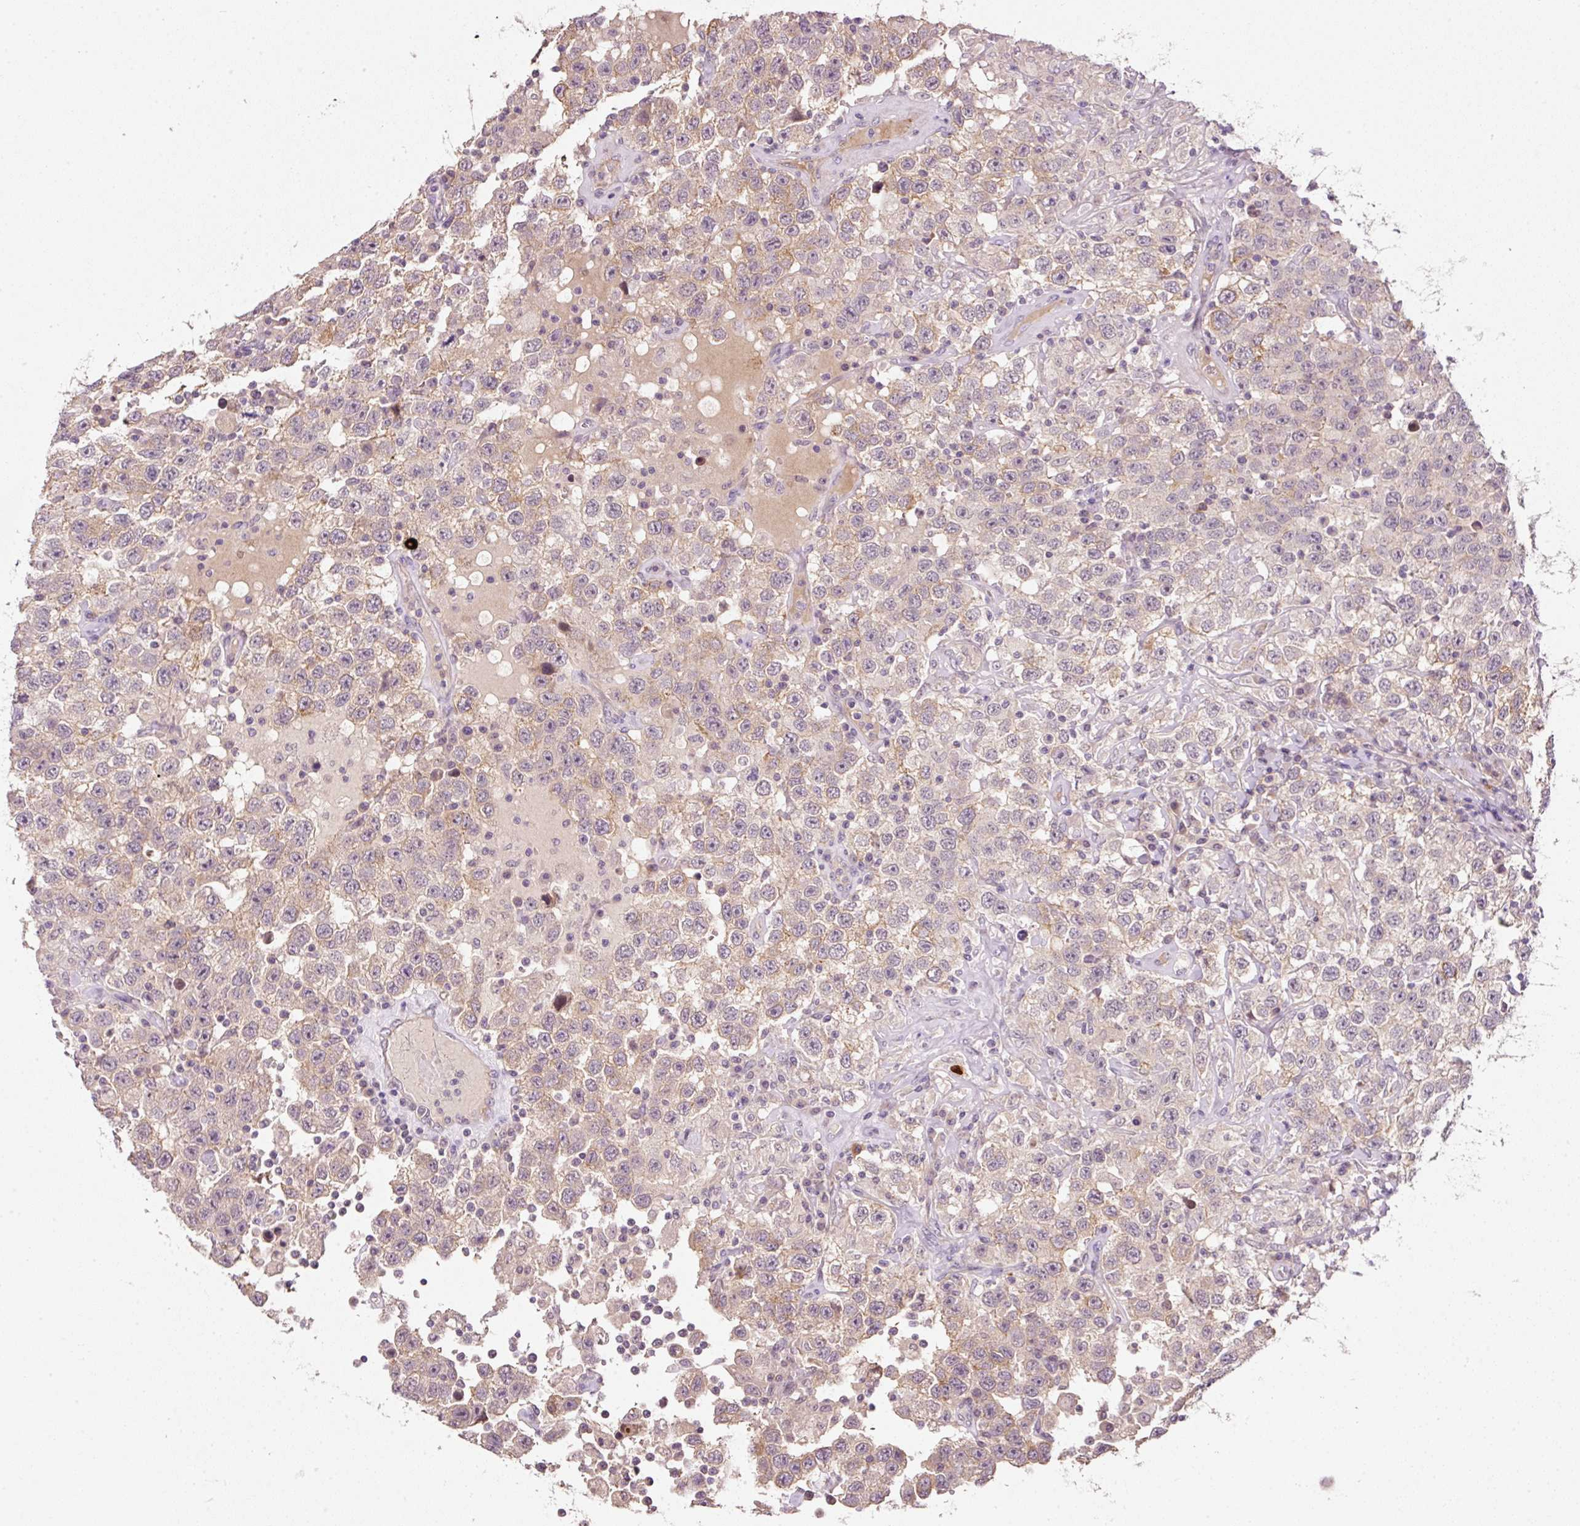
{"staining": {"intensity": "weak", "quantity": "<25%", "location": "cytoplasmic/membranous"}, "tissue": "testis cancer", "cell_type": "Tumor cells", "image_type": "cancer", "snomed": [{"axis": "morphology", "description": "Seminoma, NOS"}, {"axis": "topography", "description": "Testis"}], "caption": "Tumor cells are negative for protein expression in human testis cancer.", "gene": "TIRAP", "patient": {"sex": "male", "age": 41}}